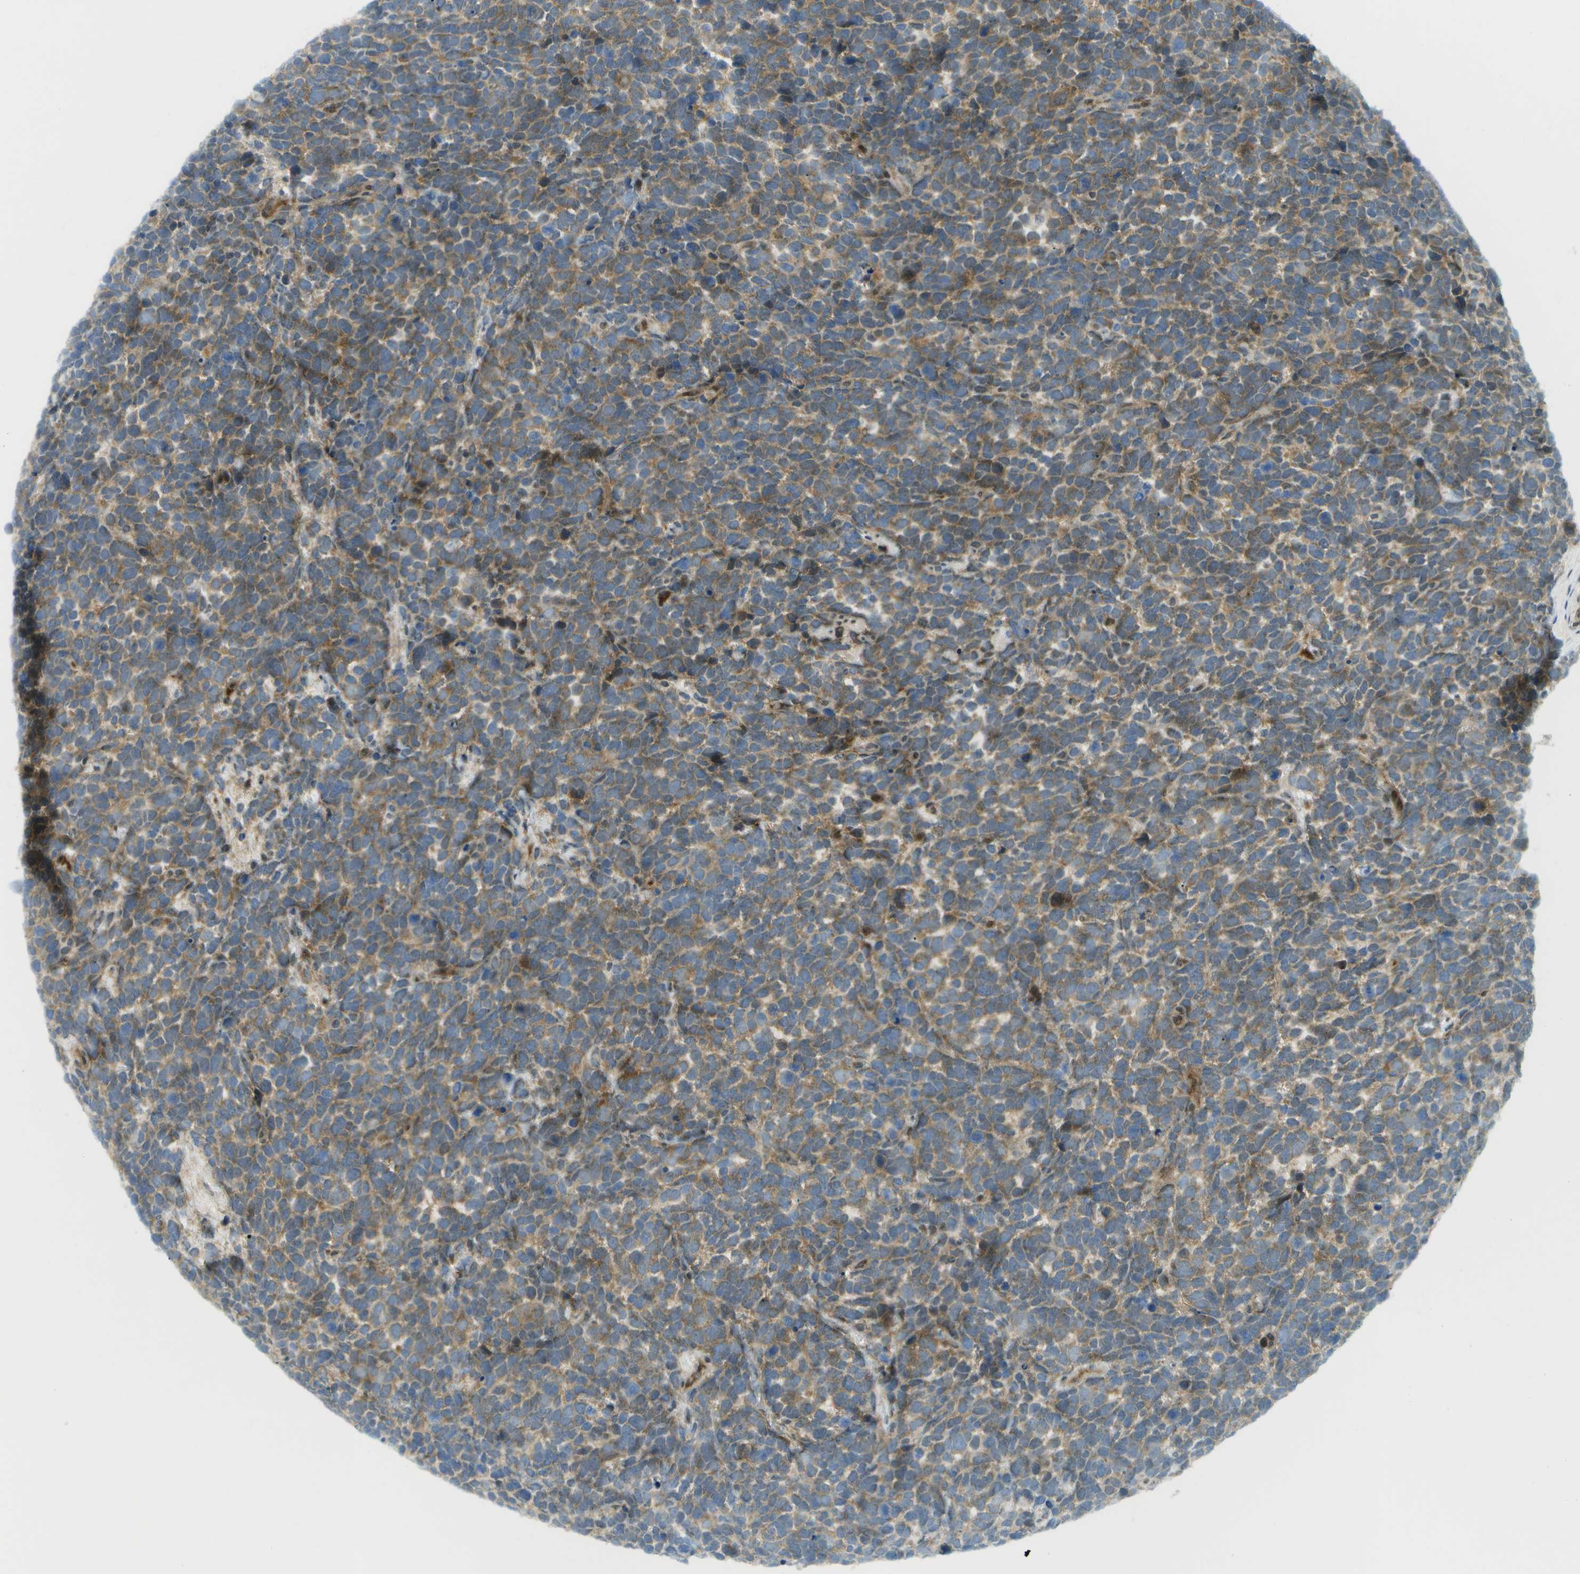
{"staining": {"intensity": "moderate", "quantity": ">75%", "location": "cytoplasmic/membranous"}, "tissue": "urothelial cancer", "cell_type": "Tumor cells", "image_type": "cancer", "snomed": [{"axis": "morphology", "description": "Urothelial carcinoma, High grade"}, {"axis": "topography", "description": "Urinary bladder"}], "caption": "Protein staining of urothelial carcinoma (high-grade) tissue shows moderate cytoplasmic/membranous positivity in approximately >75% of tumor cells. Using DAB (brown) and hematoxylin (blue) stains, captured at high magnification using brightfield microscopy.", "gene": "CACNB4", "patient": {"sex": "female", "age": 82}}